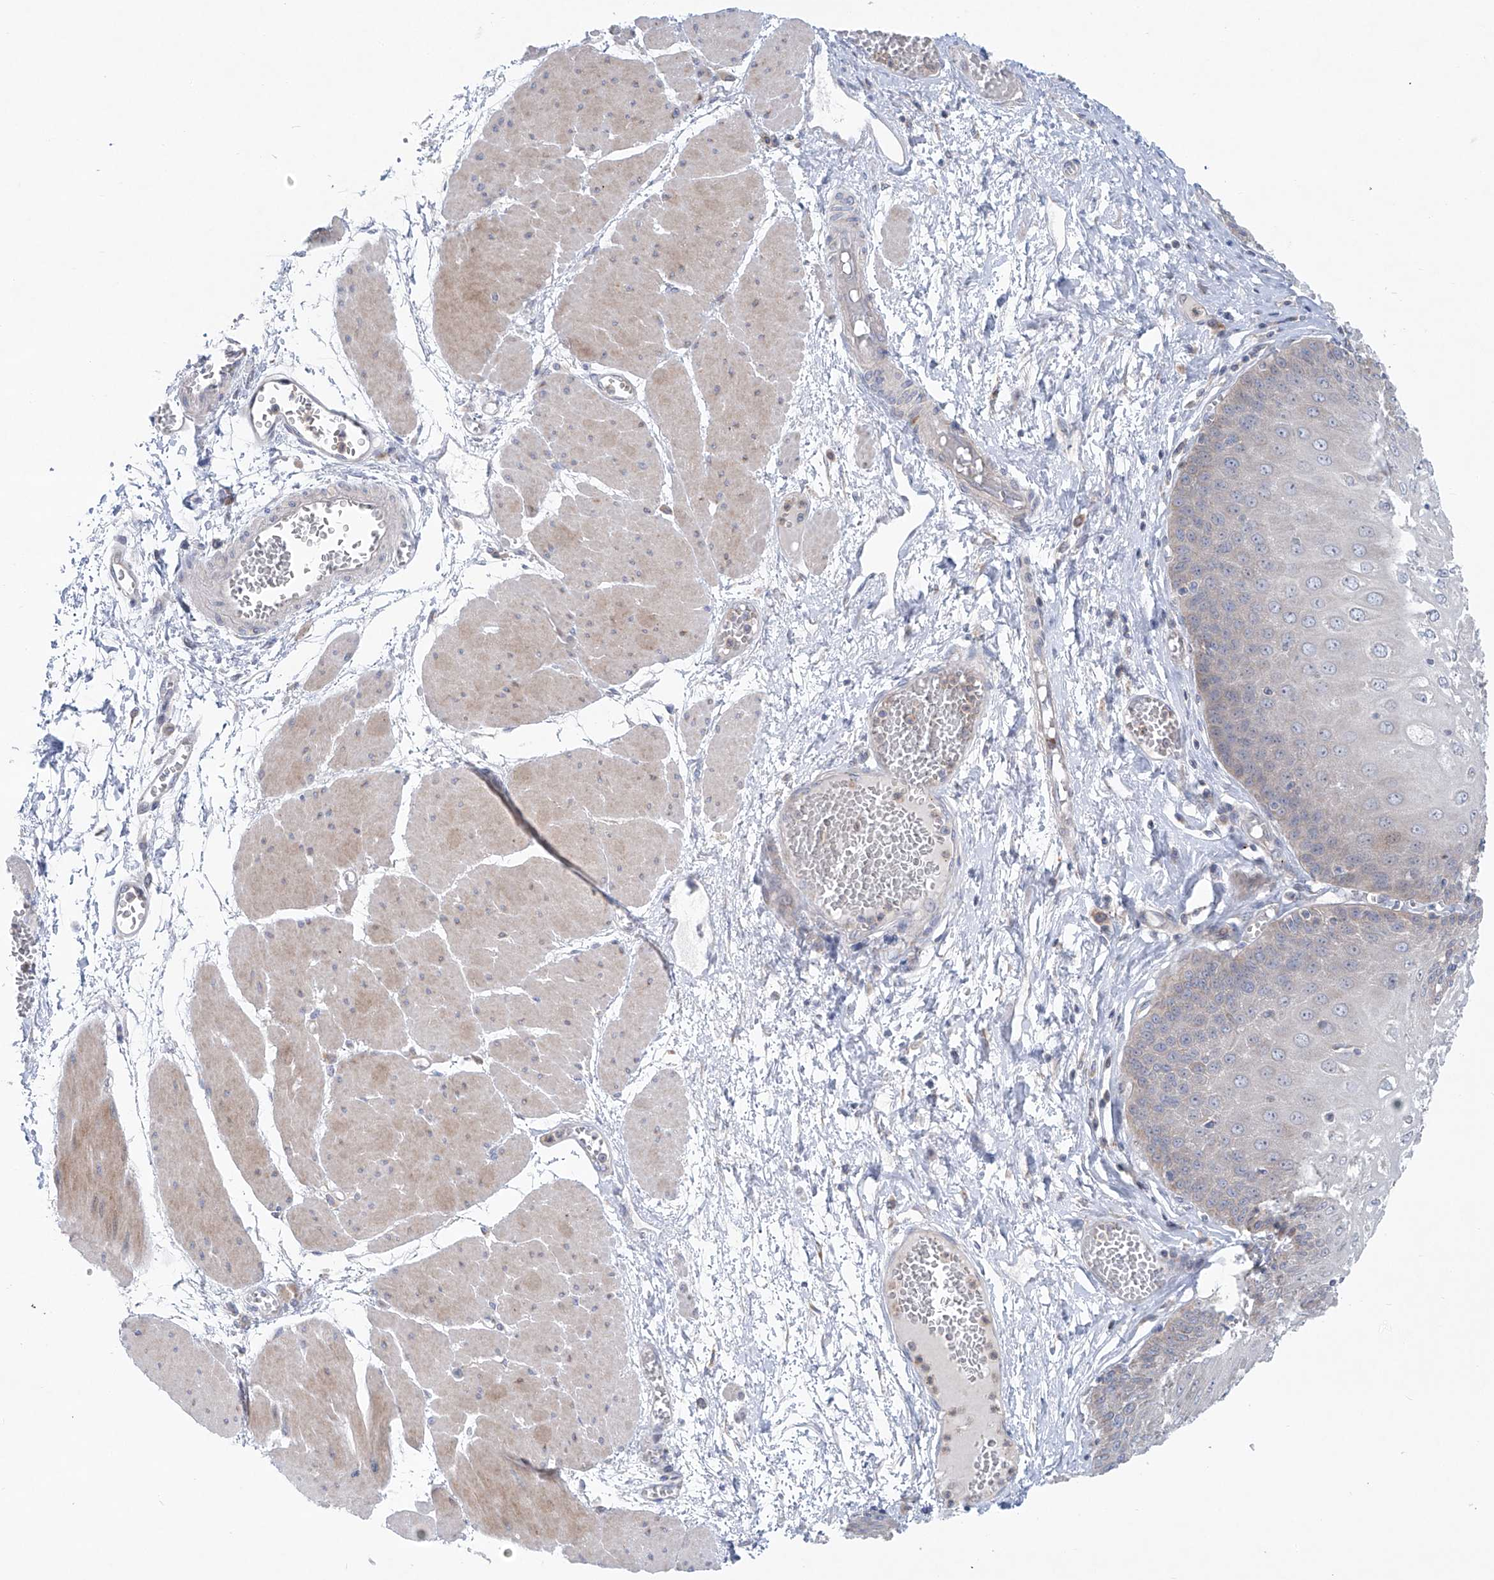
{"staining": {"intensity": "moderate", "quantity": "25%-75%", "location": "cytoplasmic/membranous"}, "tissue": "esophagus", "cell_type": "Squamous epithelial cells", "image_type": "normal", "snomed": [{"axis": "morphology", "description": "Normal tissue, NOS"}, {"axis": "topography", "description": "Esophagus"}], "caption": "The micrograph exhibits staining of unremarkable esophagus, revealing moderate cytoplasmic/membranous protein expression (brown color) within squamous epithelial cells.", "gene": "KLC4", "patient": {"sex": "male", "age": 60}}